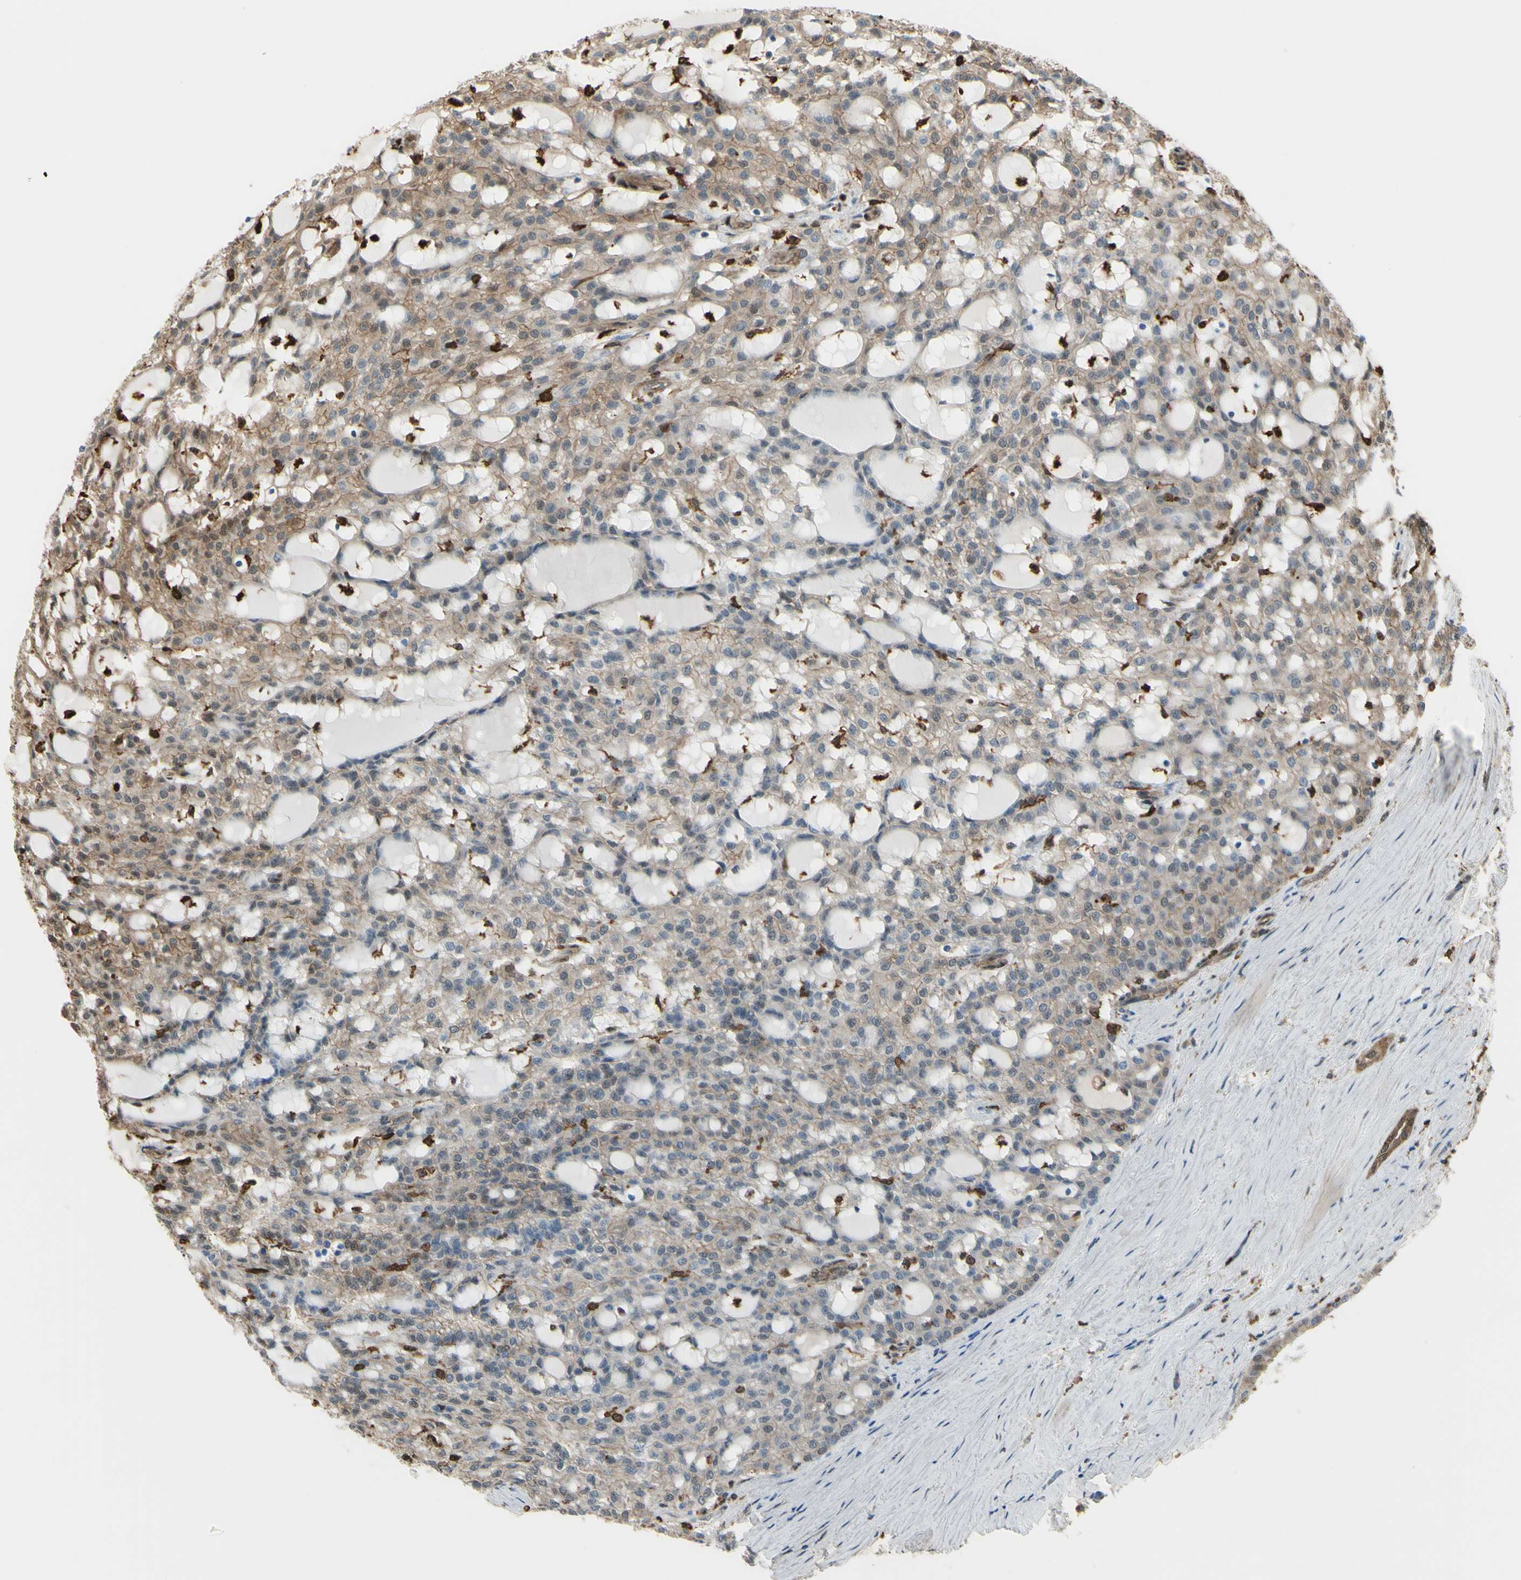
{"staining": {"intensity": "weak", "quantity": ">75%", "location": "cytoplasmic/membranous"}, "tissue": "renal cancer", "cell_type": "Tumor cells", "image_type": "cancer", "snomed": [{"axis": "morphology", "description": "Adenocarcinoma, NOS"}, {"axis": "topography", "description": "Kidney"}], "caption": "A low amount of weak cytoplasmic/membranous positivity is identified in approximately >75% of tumor cells in adenocarcinoma (renal) tissue.", "gene": "GSN", "patient": {"sex": "male", "age": 63}}